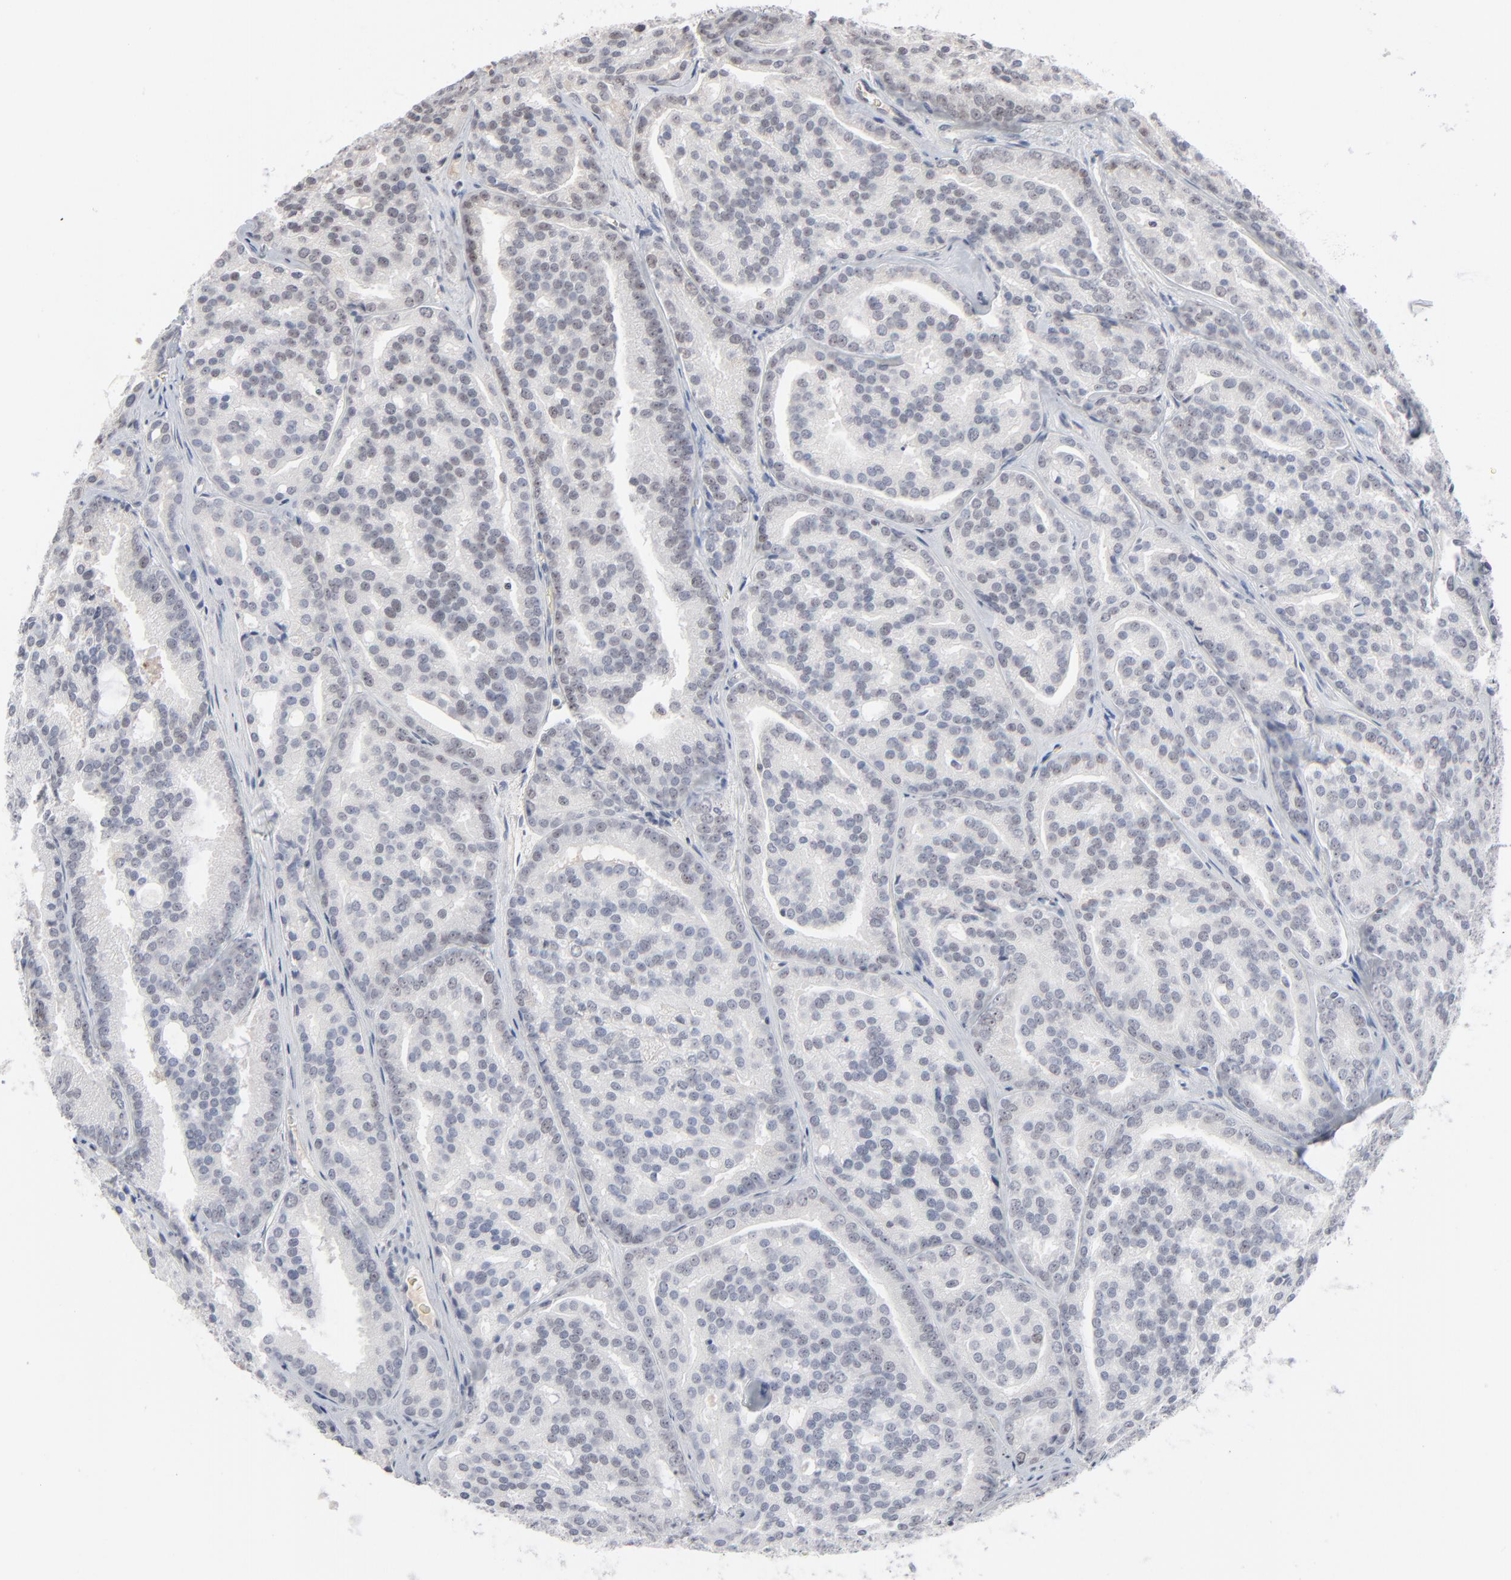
{"staining": {"intensity": "weak", "quantity": "<25%", "location": "nuclear"}, "tissue": "prostate cancer", "cell_type": "Tumor cells", "image_type": "cancer", "snomed": [{"axis": "morphology", "description": "Adenocarcinoma, High grade"}, {"axis": "topography", "description": "Prostate"}], "caption": "Human prostate cancer (adenocarcinoma (high-grade)) stained for a protein using immunohistochemistry (IHC) reveals no expression in tumor cells.", "gene": "MPHOSPH6", "patient": {"sex": "male", "age": 64}}